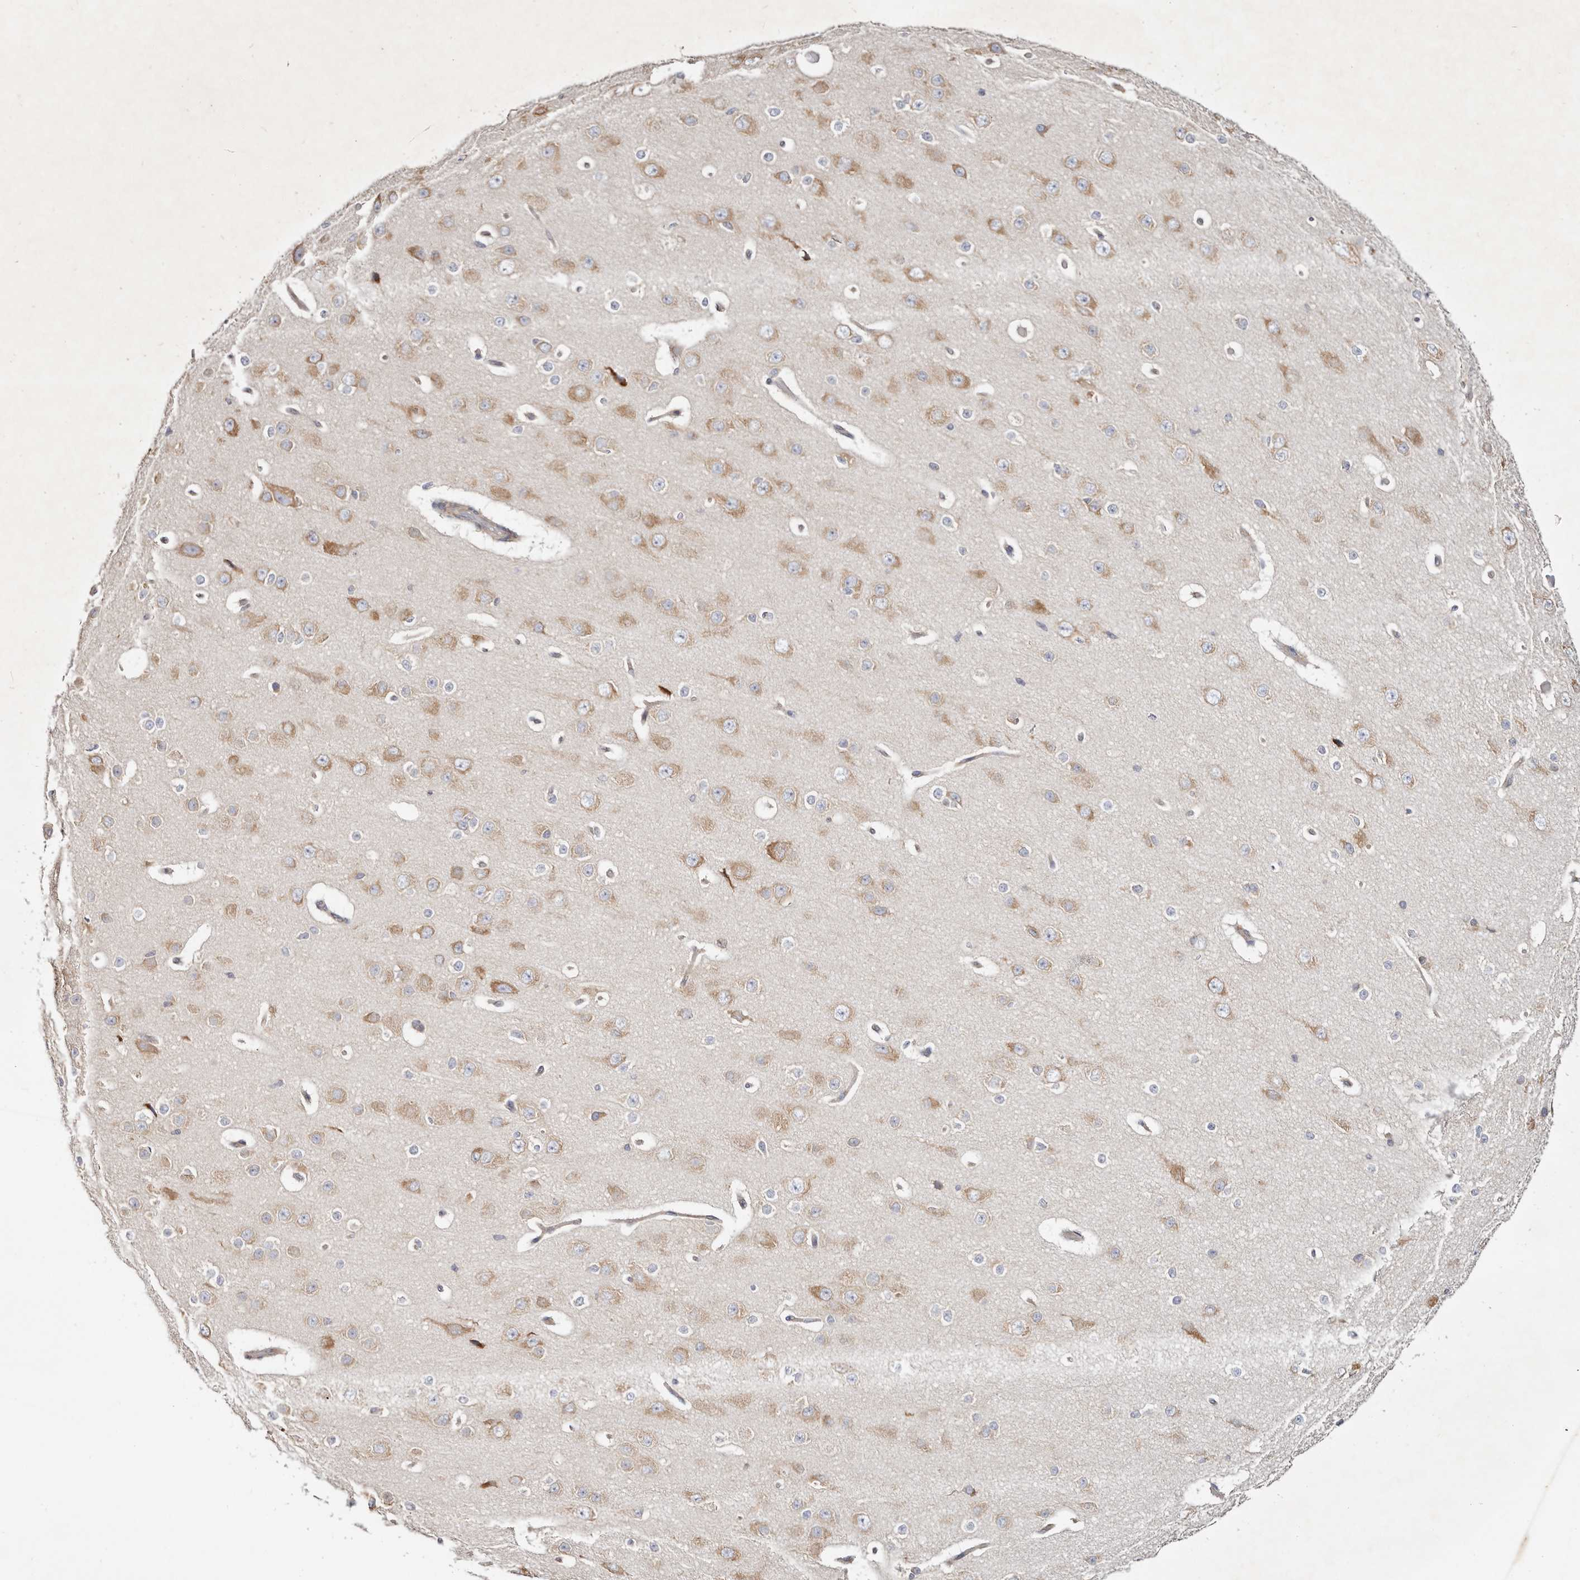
{"staining": {"intensity": "weak", "quantity": "25%-75%", "location": "cytoplasmic/membranous"}, "tissue": "cerebral cortex", "cell_type": "Endothelial cells", "image_type": "normal", "snomed": [{"axis": "morphology", "description": "Normal tissue, NOS"}, {"axis": "morphology", "description": "Developmental malformation"}, {"axis": "topography", "description": "Cerebral cortex"}], "caption": "An IHC photomicrograph of normal tissue is shown. Protein staining in brown highlights weak cytoplasmic/membranous positivity in cerebral cortex within endothelial cells. (DAB = brown stain, brightfield microscopy at high magnification).", "gene": "GNA13", "patient": {"sex": "female", "age": 30}}